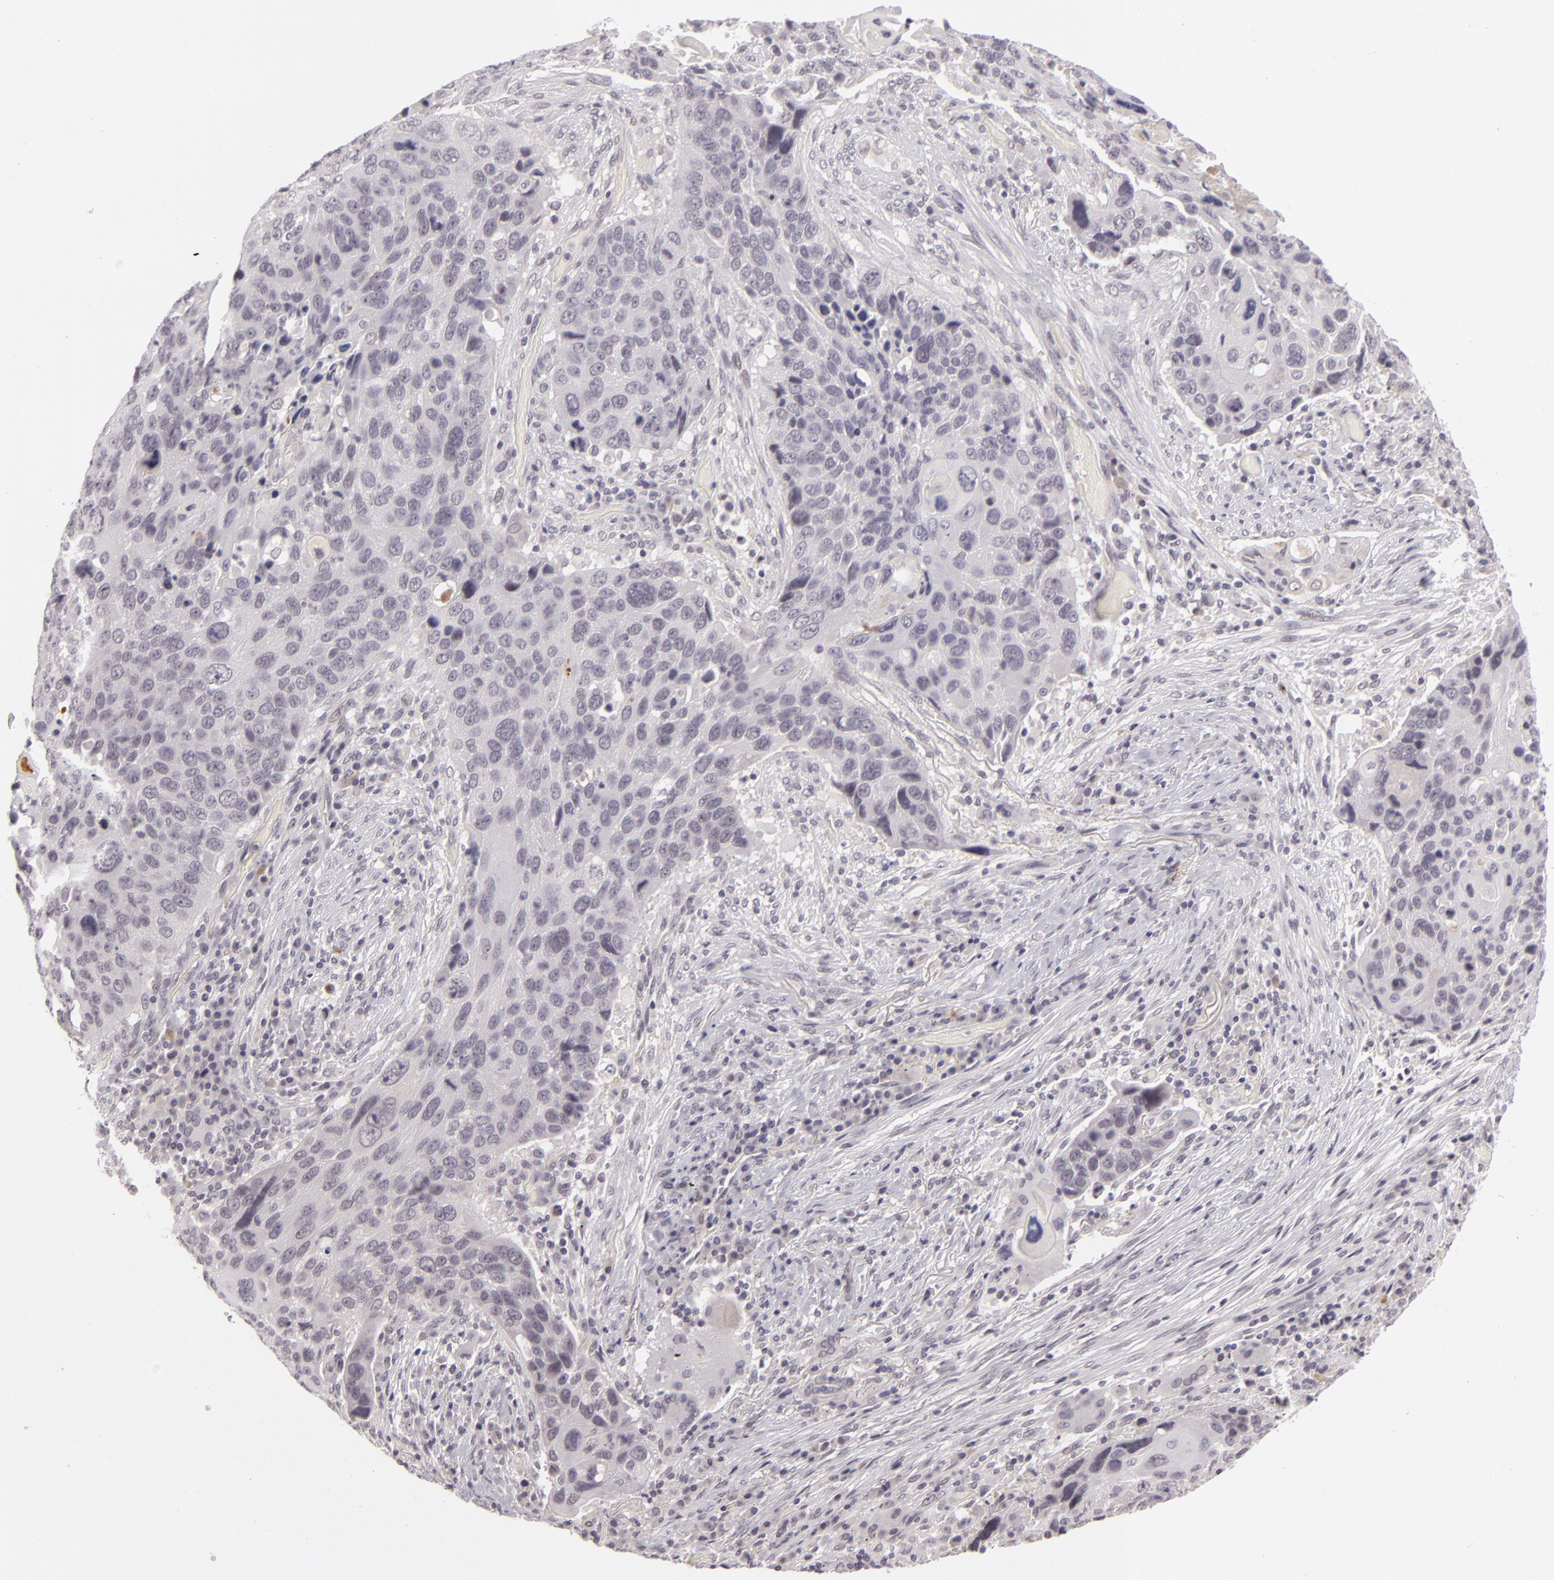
{"staining": {"intensity": "negative", "quantity": "none", "location": "none"}, "tissue": "lung cancer", "cell_type": "Tumor cells", "image_type": "cancer", "snomed": [{"axis": "morphology", "description": "Squamous cell carcinoma, NOS"}, {"axis": "topography", "description": "Lung"}], "caption": "A high-resolution micrograph shows IHC staining of lung cancer (squamous cell carcinoma), which shows no significant staining in tumor cells.", "gene": "ZNF205", "patient": {"sex": "male", "age": 68}}